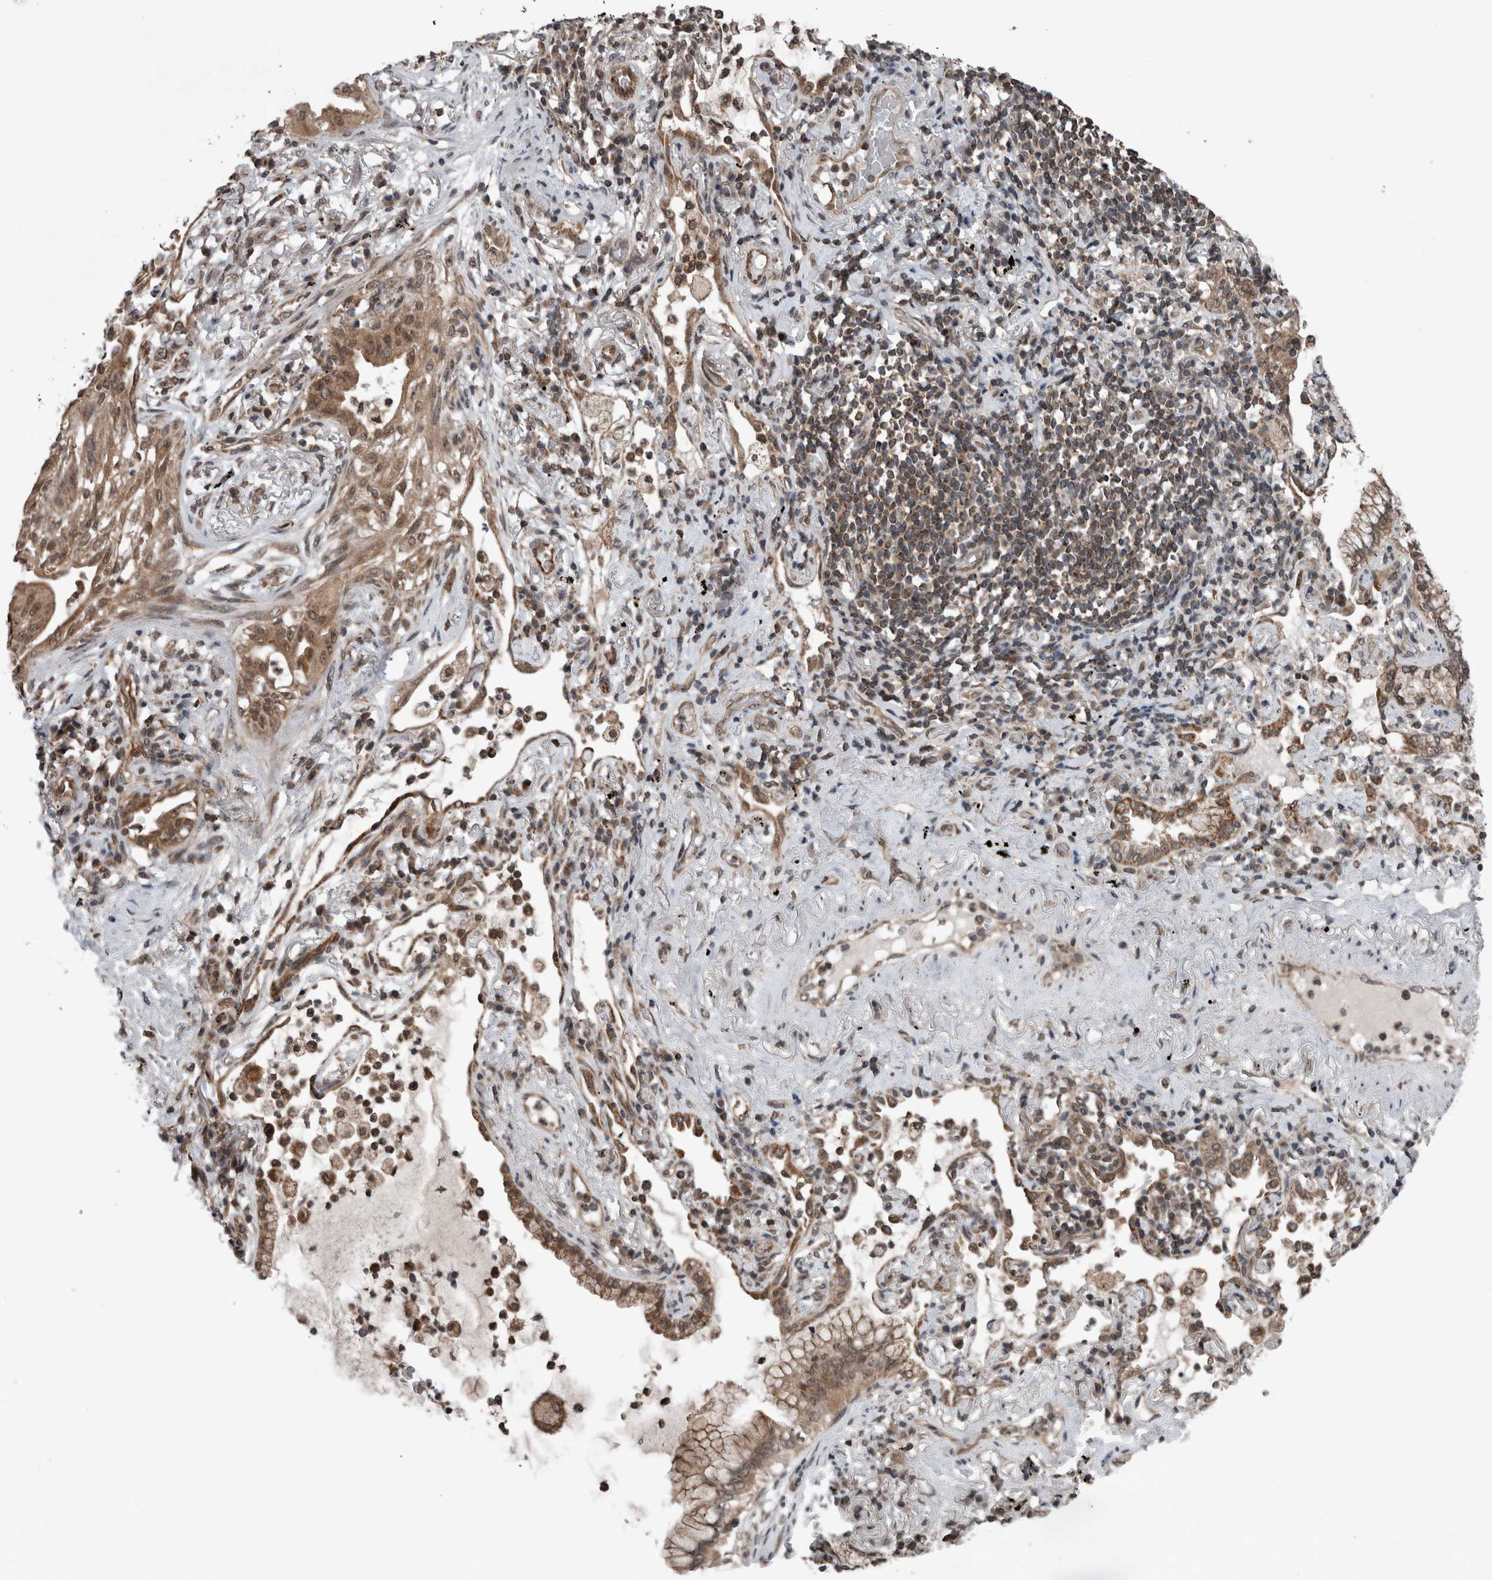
{"staining": {"intensity": "moderate", "quantity": ">75%", "location": "cytoplasmic/membranous,nuclear"}, "tissue": "lung cancer", "cell_type": "Tumor cells", "image_type": "cancer", "snomed": [{"axis": "morphology", "description": "Adenocarcinoma, NOS"}, {"axis": "topography", "description": "Lung"}], "caption": "Tumor cells display medium levels of moderate cytoplasmic/membranous and nuclear staining in about >75% of cells in human adenocarcinoma (lung). The protein is shown in brown color, while the nuclei are stained blue.", "gene": "ENY2", "patient": {"sex": "female", "age": 70}}